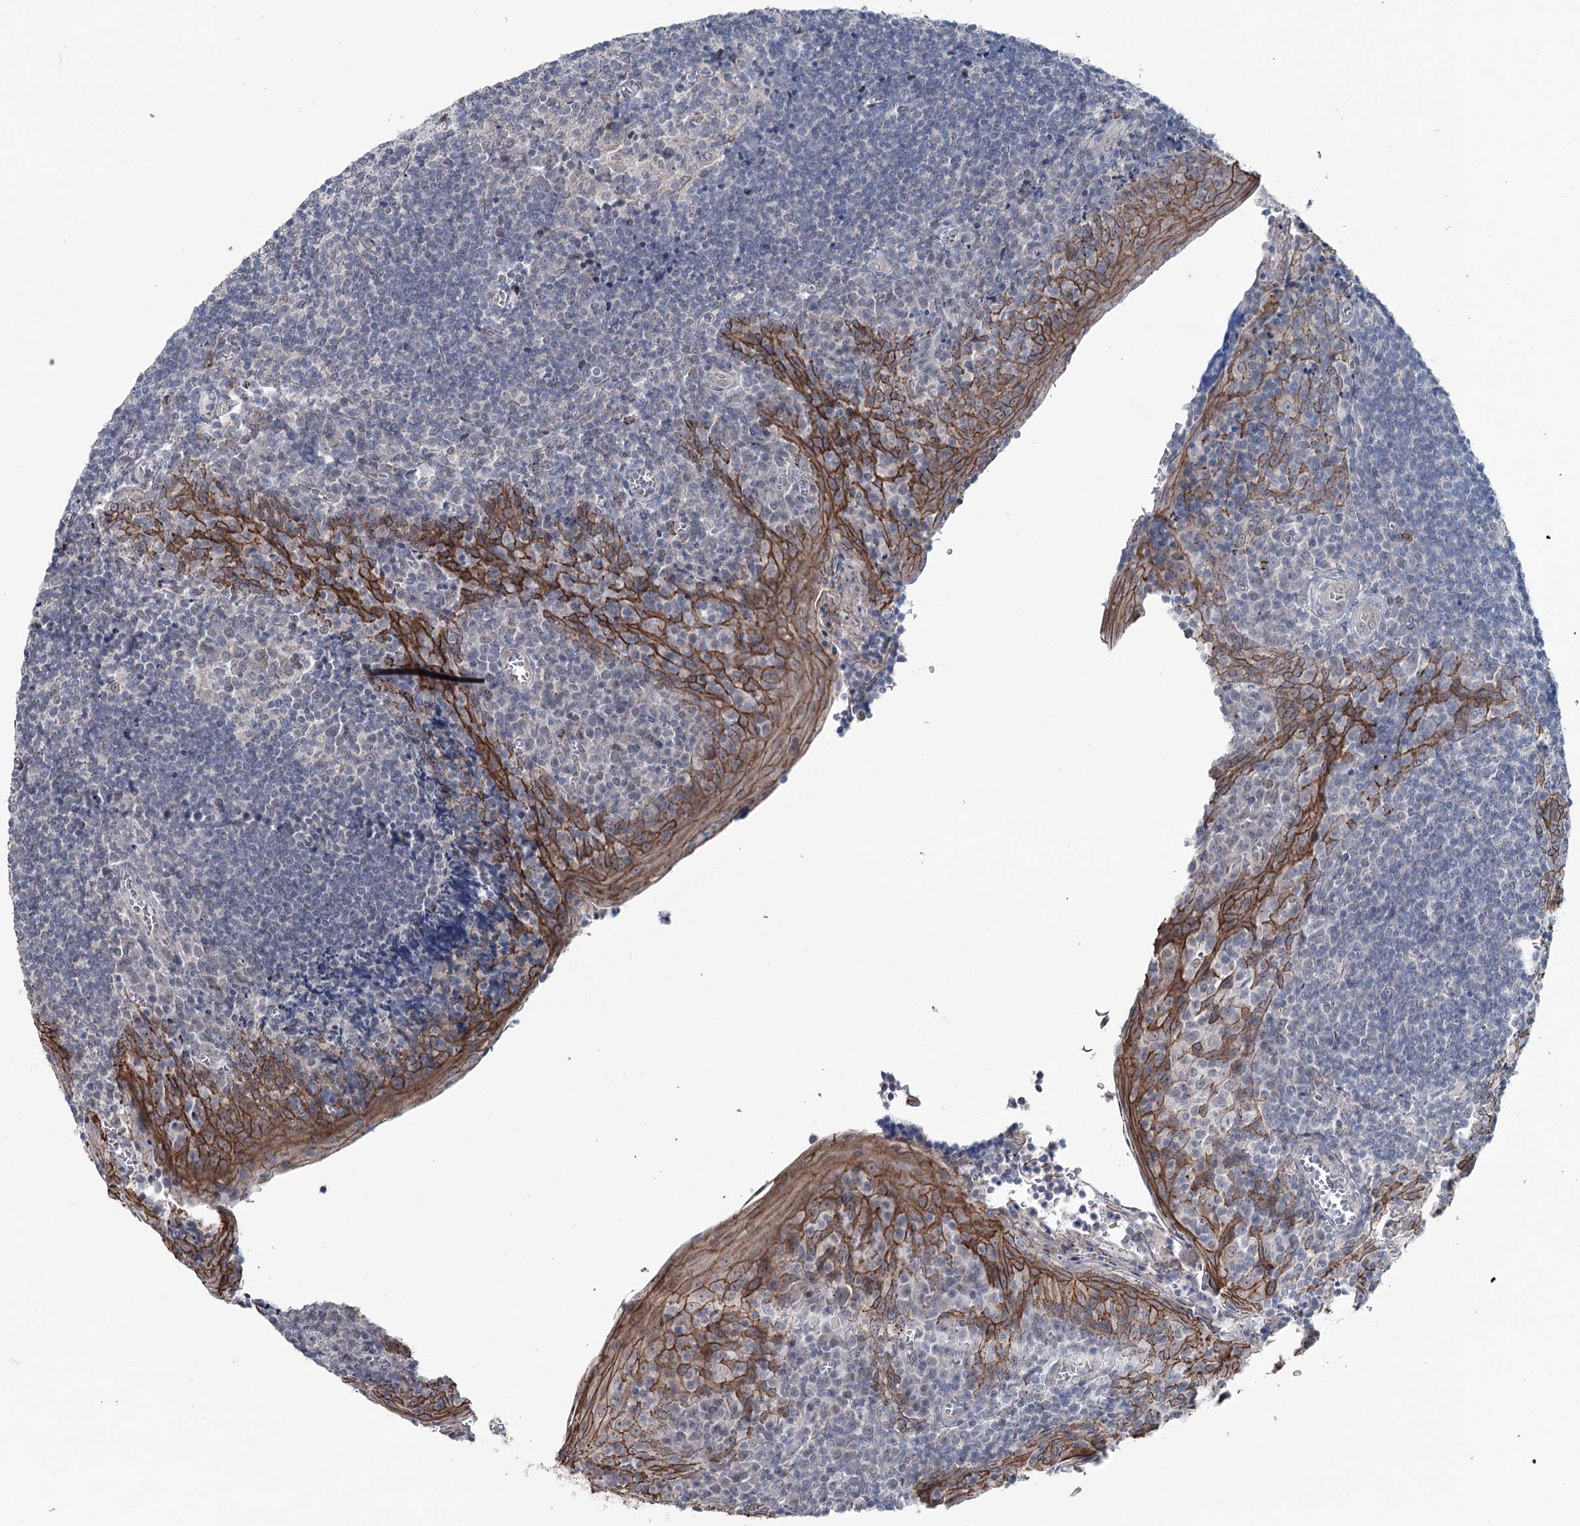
{"staining": {"intensity": "negative", "quantity": "none", "location": "none"}, "tissue": "tonsil", "cell_type": "Germinal center cells", "image_type": "normal", "snomed": [{"axis": "morphology", "description": "Normal tissue, NOS"}, {"axis": "topography", "description": "Tonsil"}], "caption": "Protein analysis of unremarkable tonsil shows no significant positivity in germinal center cells. Nuclei are stained in blue.", "gene": "FAM120B", "patient": {"sex": "male", "age": 27}}